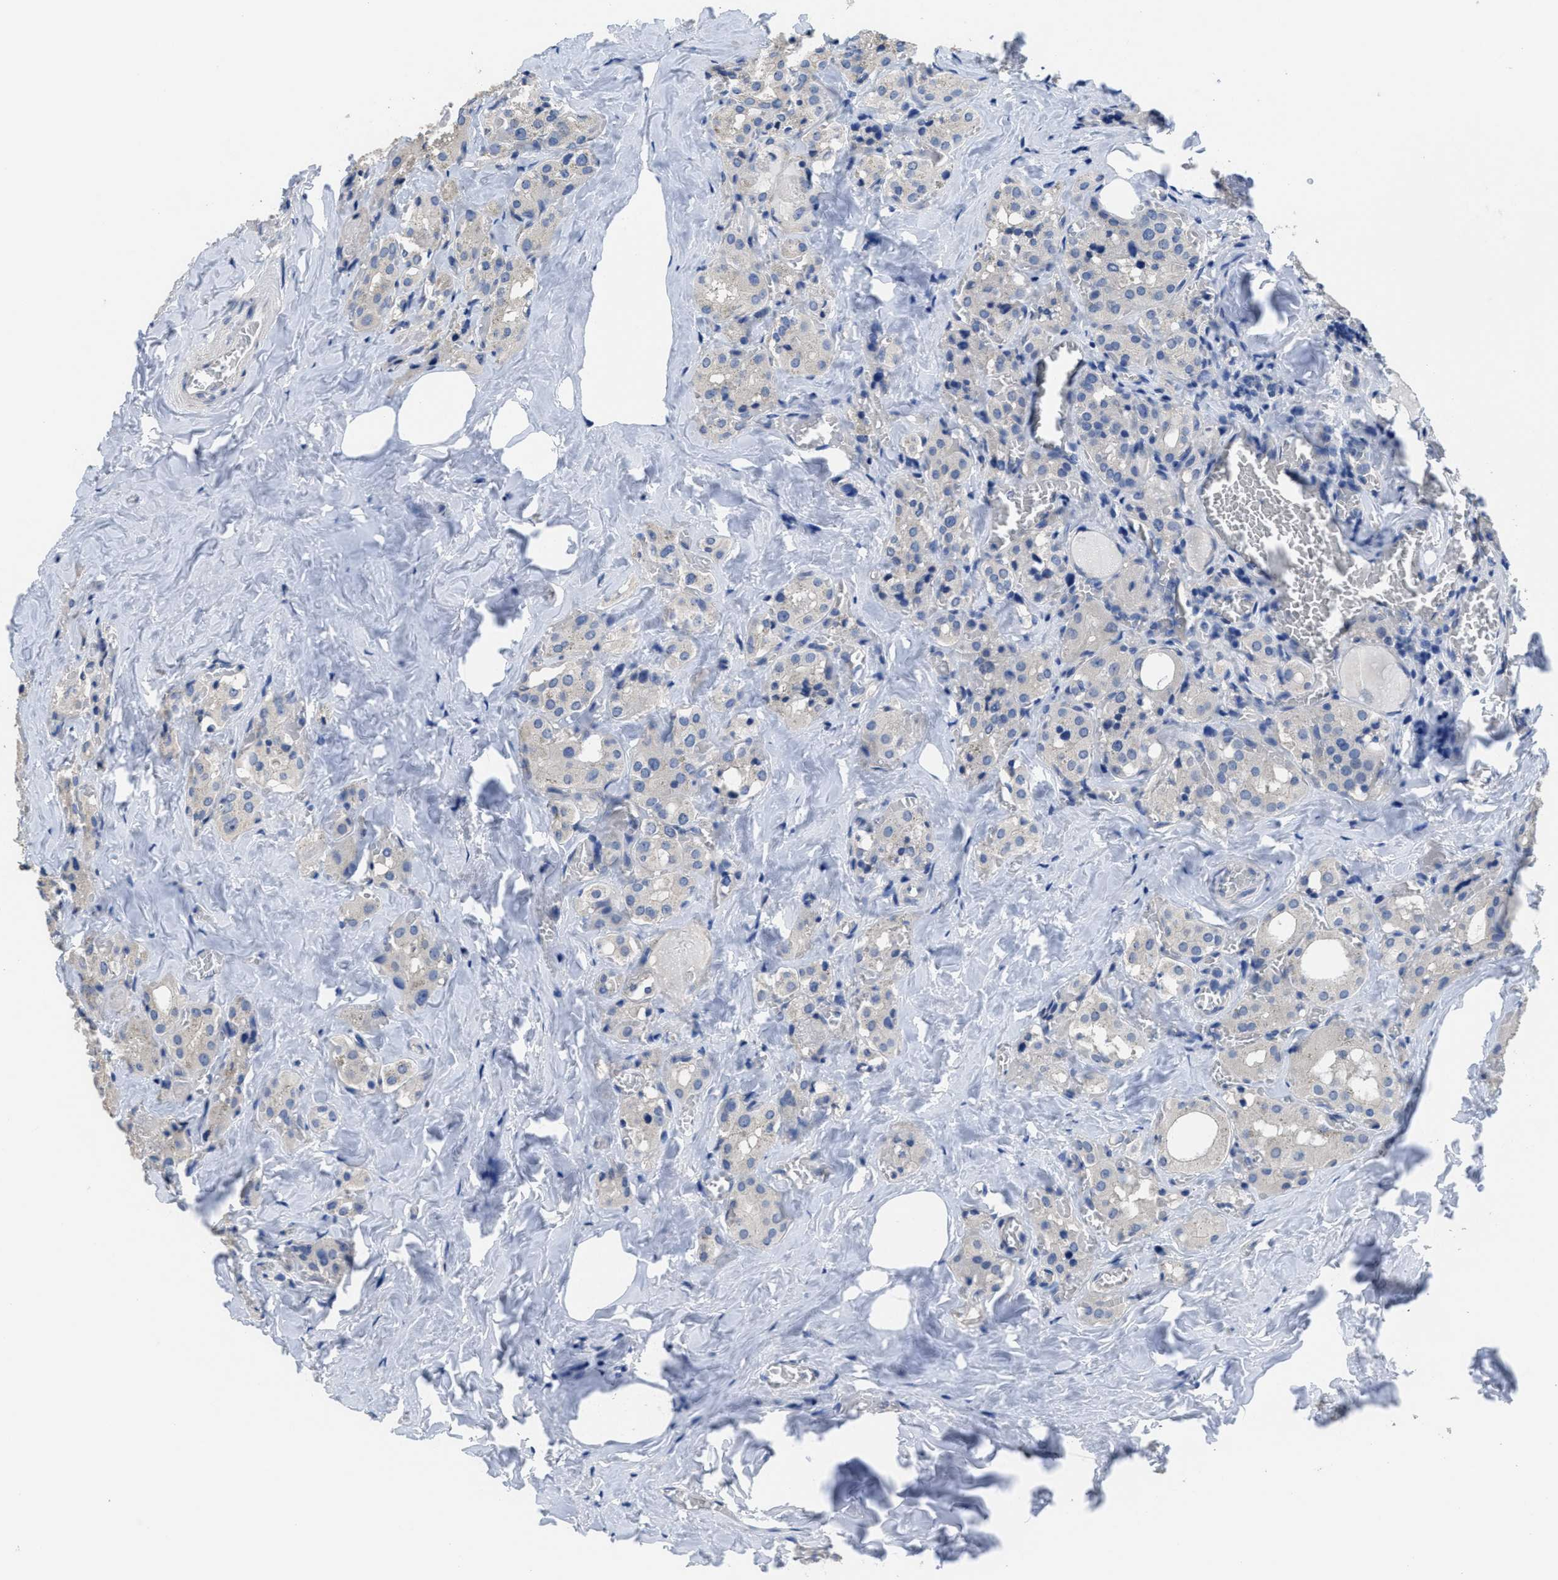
{"staining": {"intensity": "weak", "quantity": "<25%", "location": "cytoplasmic/membranous"}, "tissue": "parathyroid gland", "cell_type": "Glandular cells", "image_type": "normal", "snomed": [{"axis": "morphology", "description": "Normal tissue, NOS"}, {"axis": "morphology", "description": "Atrophy, NOS"}, {"axis": "topography", "description": "Parathyroid gland"}], "caption": "Parathyroid gland stained for a protein using immunohistochemistry displays no positivity glandular cells.", "gene": "CA9", "patient": {"sex": "female", "age": 54}}